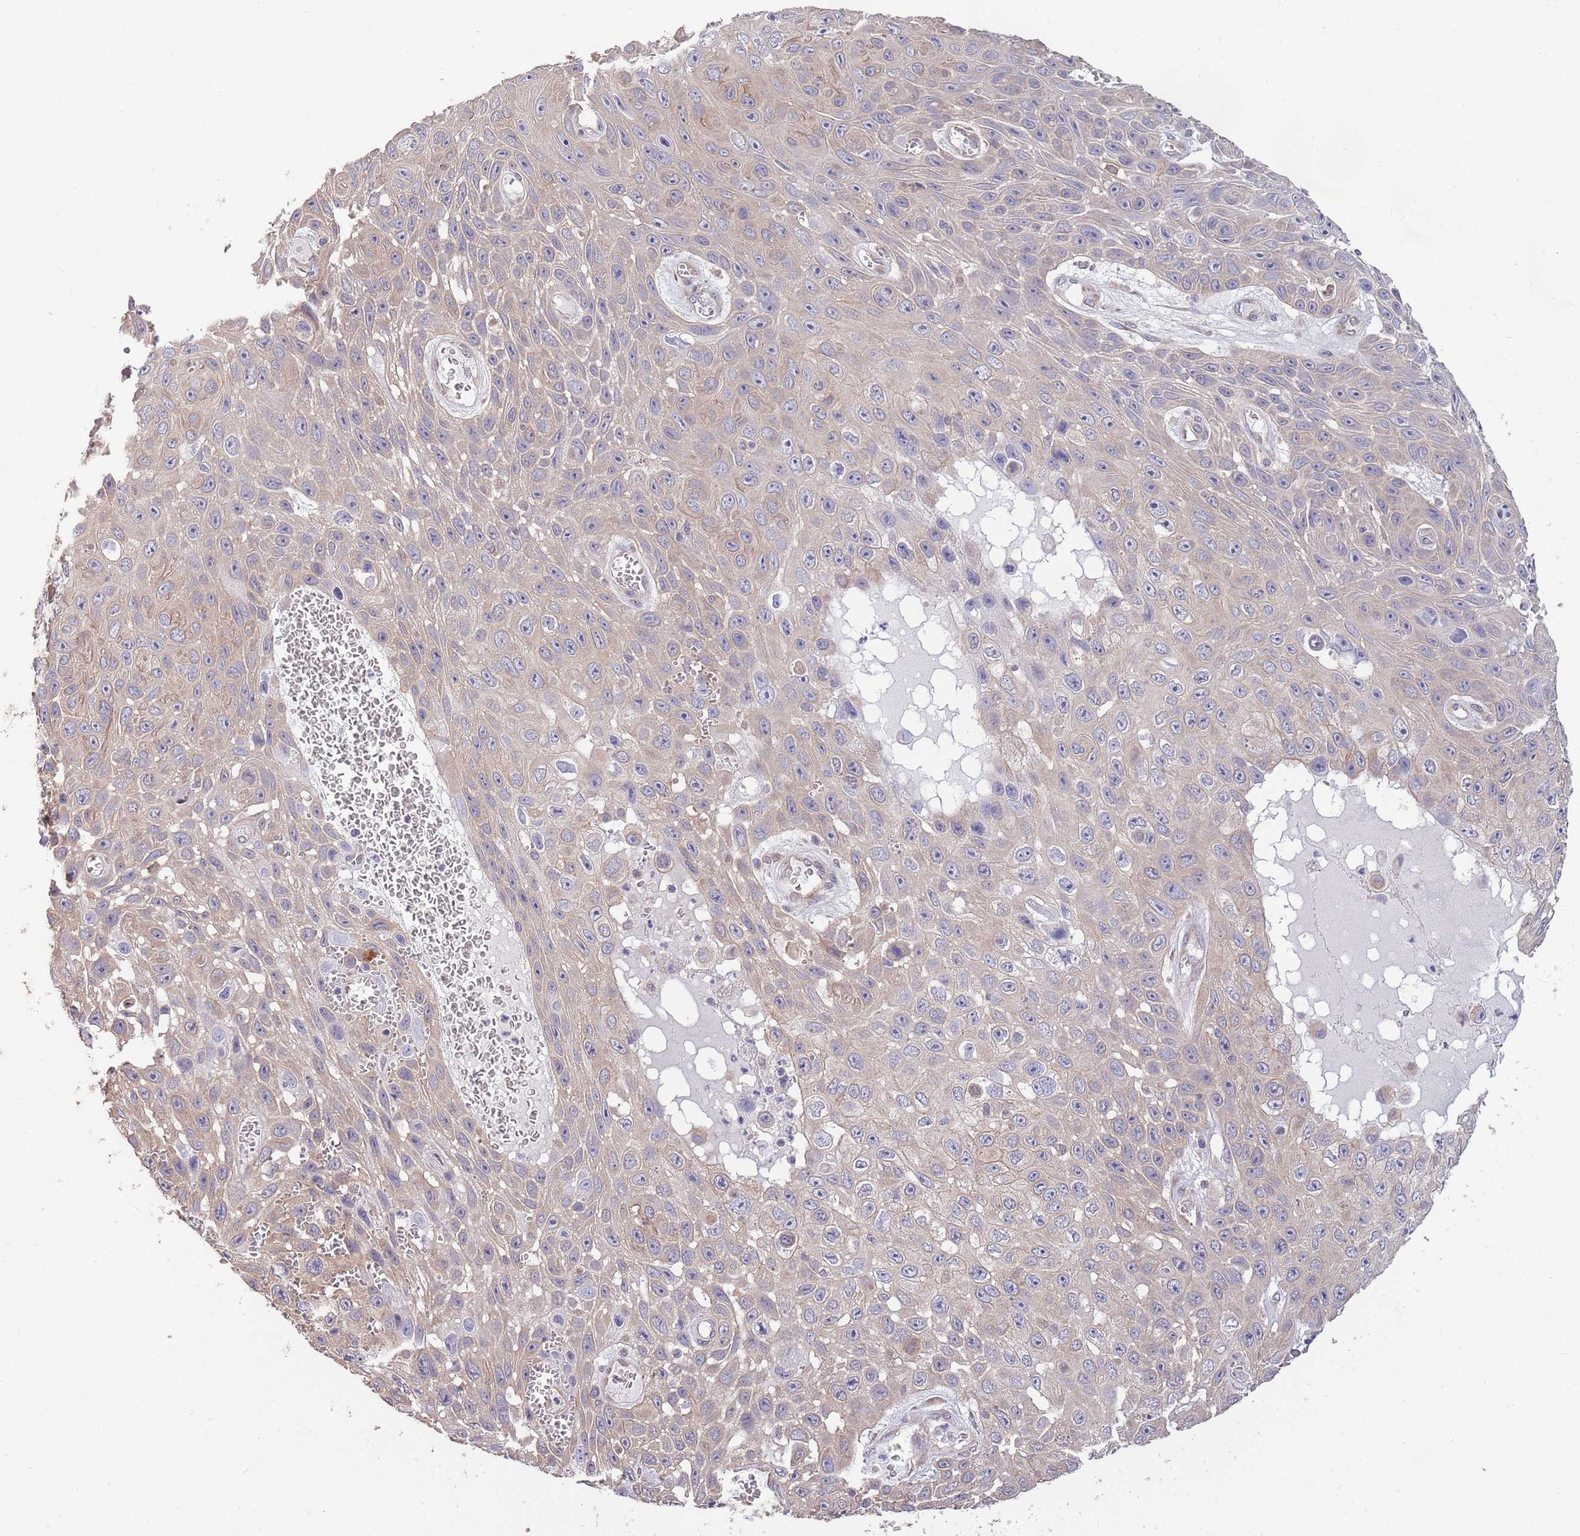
{"staining": {"intensity": "weak", "quantity": "25%-75%", "location": "cytoplasmic/membranous"}, "tissue": "skin cancer", "cell_type": "Tumor cells", "image_type": "cancer", "snomed": [{"axis": "morphology", "description": "Squamous cell carcinoma, NOS"}, {"axis": "topography", "description": "Skin"}], "caption": "A high-resolution histopathology image shows immunohistochemistry (IHC) staining of skin squamous cell carcinoma, which exhibits weak cytoplasmic/membranous expression in approximately 25%-75% of tumor cells. (brown staining indicates protein expression, while blue staining denotes nuclei).", "gene": "MARVELD2", "patient": {"sex": "male", "age": 82}}